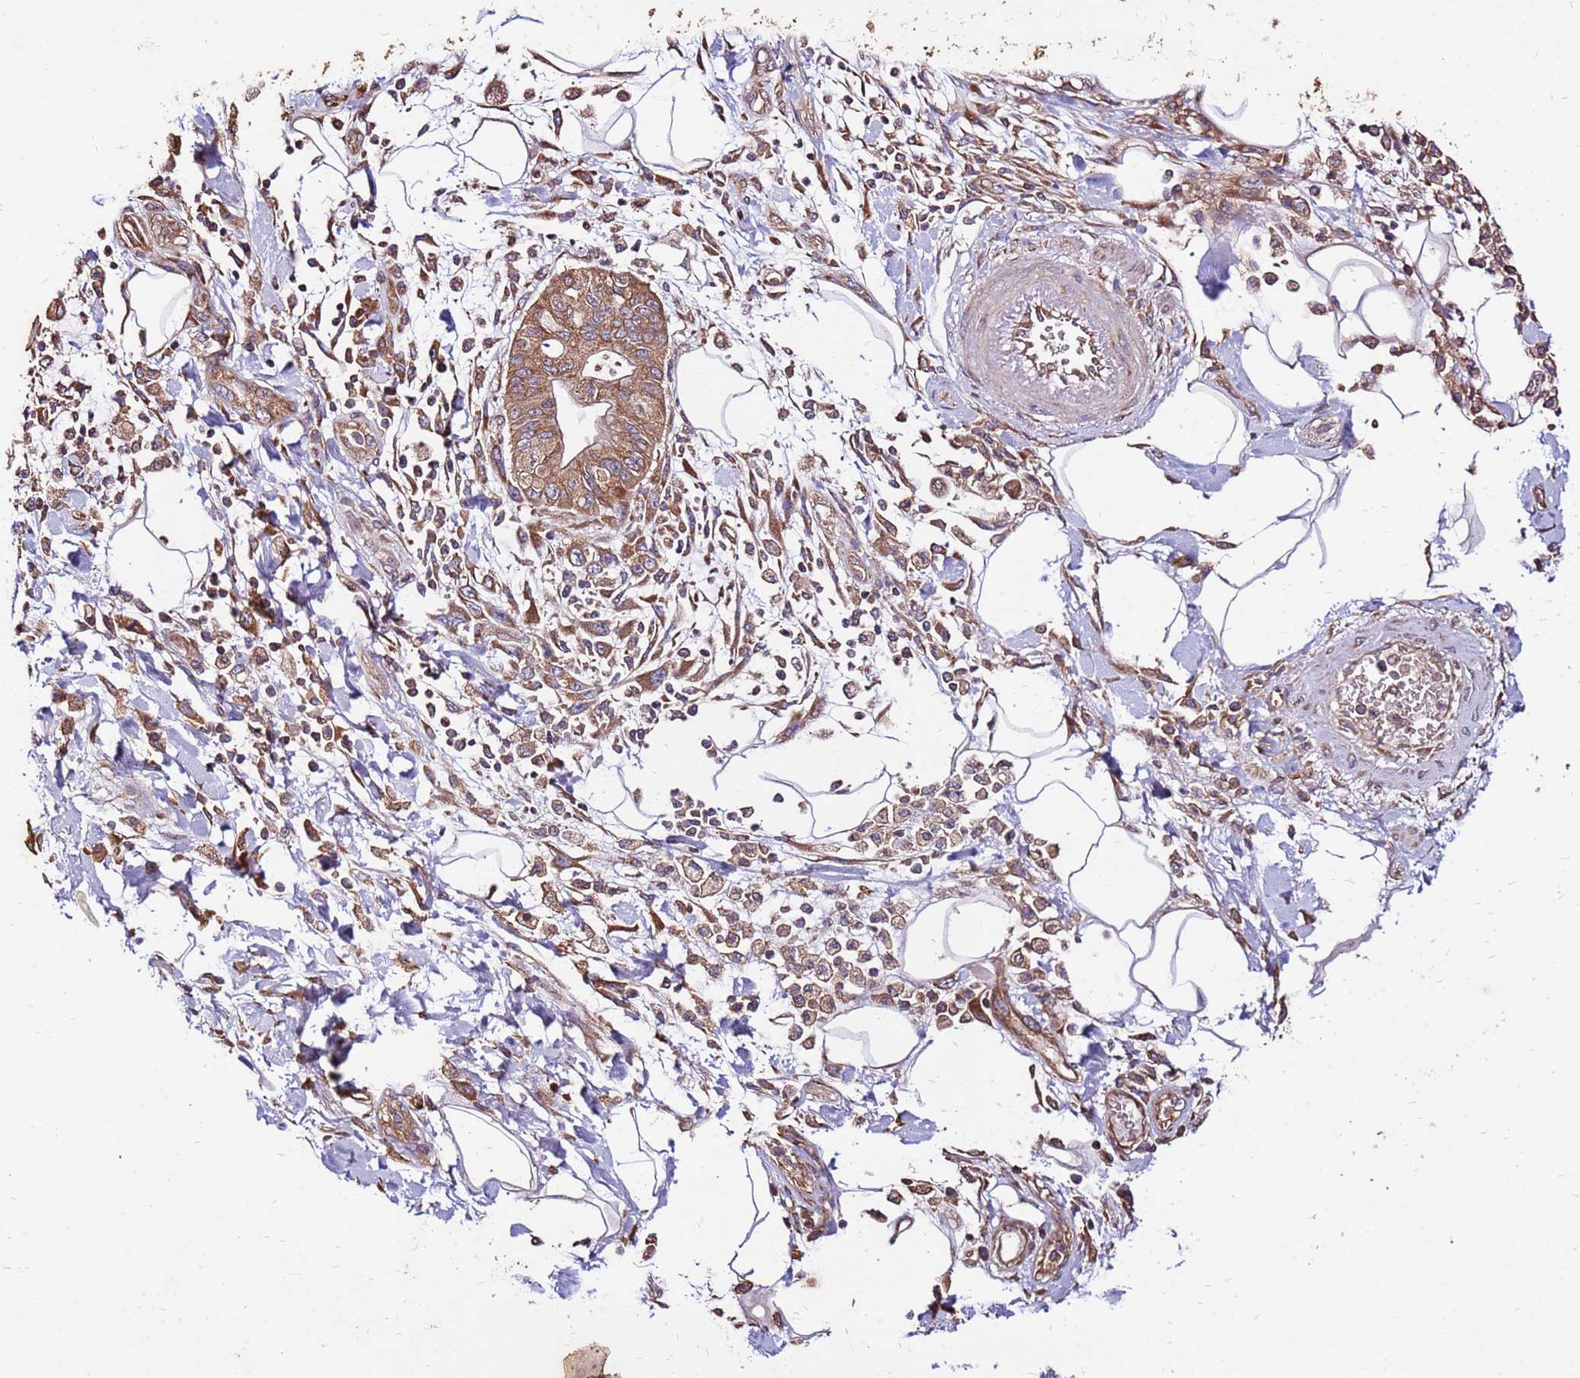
{"staining": {"intensity": "moderate", "quantity": ">75%", "location": "cytoplasmic/membranous"}, "tissue": "pancreatic cancer", "cell_type": "Tumor cells", "image_type": "cancer", "snomed": [{"axis": "morphology", "description": "Adenocarcinoma, NOS"}, {"axis": "morphology", "description": "Adenocarcinoma, metastatic, NOS"}, {"axis": "topography", "description": "Lymph node"}, {"axis": "topography", "description": "Pancreas"}, {"axis": "topography", "description": "Duodenum"}], "caption": "Human pancreatic cancer (metastatic adenocarcinoma) stained with a brown dye reveals moderate cytoplasmic/membranous positive positivity in approximately >75% of tumor cells.", "gene": "SLC44A5", "patient": {"sex": "female", "age": 64}}